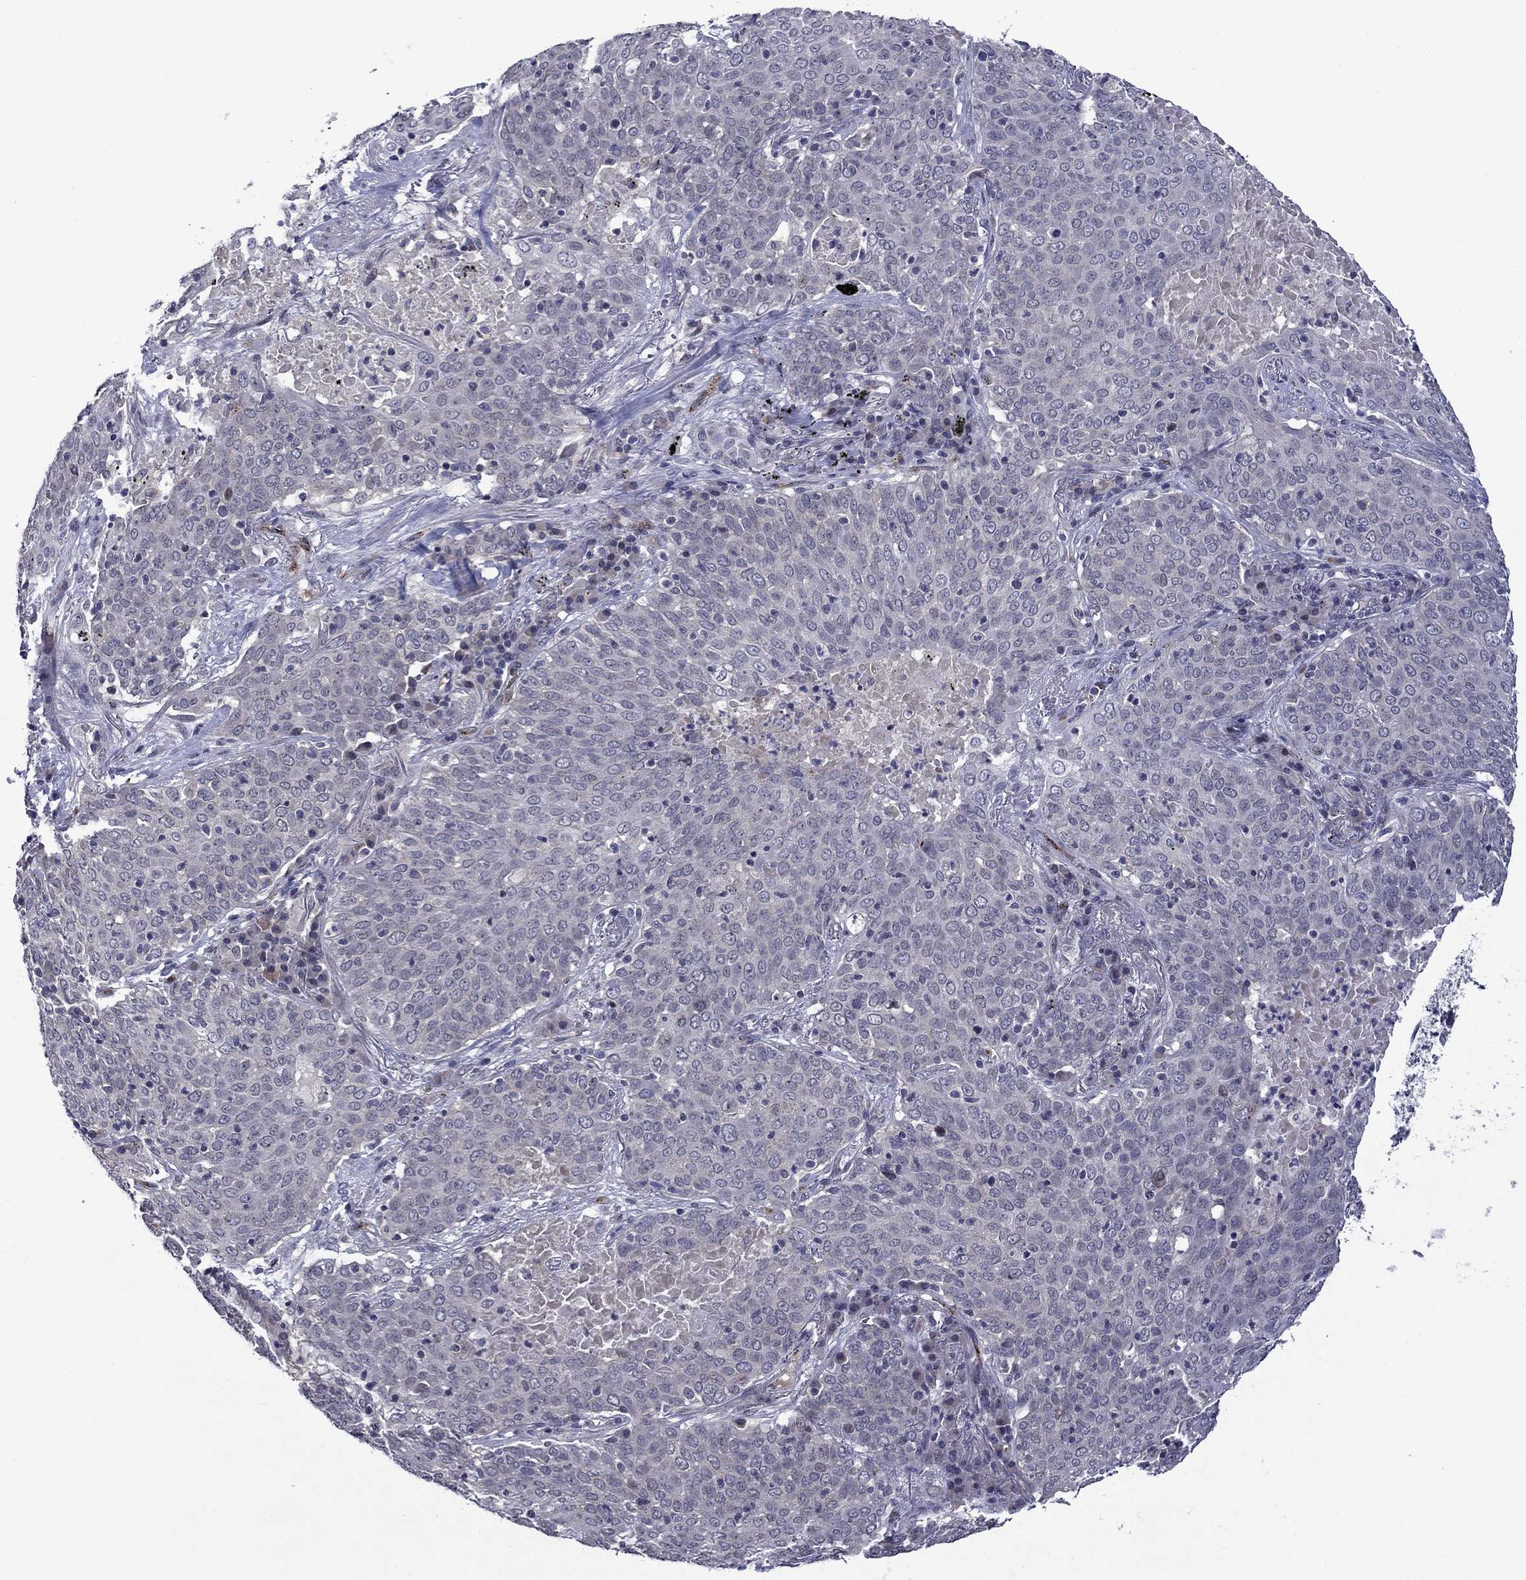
{"staining": {"intensity": "negative", "quantity": "none", "location": "none"}, "tissue": "lung cancer", "cell_type": "Tumor cells", "image_type": "cancer", "snomed": [{"axis": "morphology", "description": "Squamous cell carcinoma, NOS"}, {"axis": "topography", "description": "Lung"}], "caption": "Tumor cells show no significant positivity in lung squamous cell carcinoma.", "gene": "SLITRK1", "patient": {"sex": "male", "age": 82}}